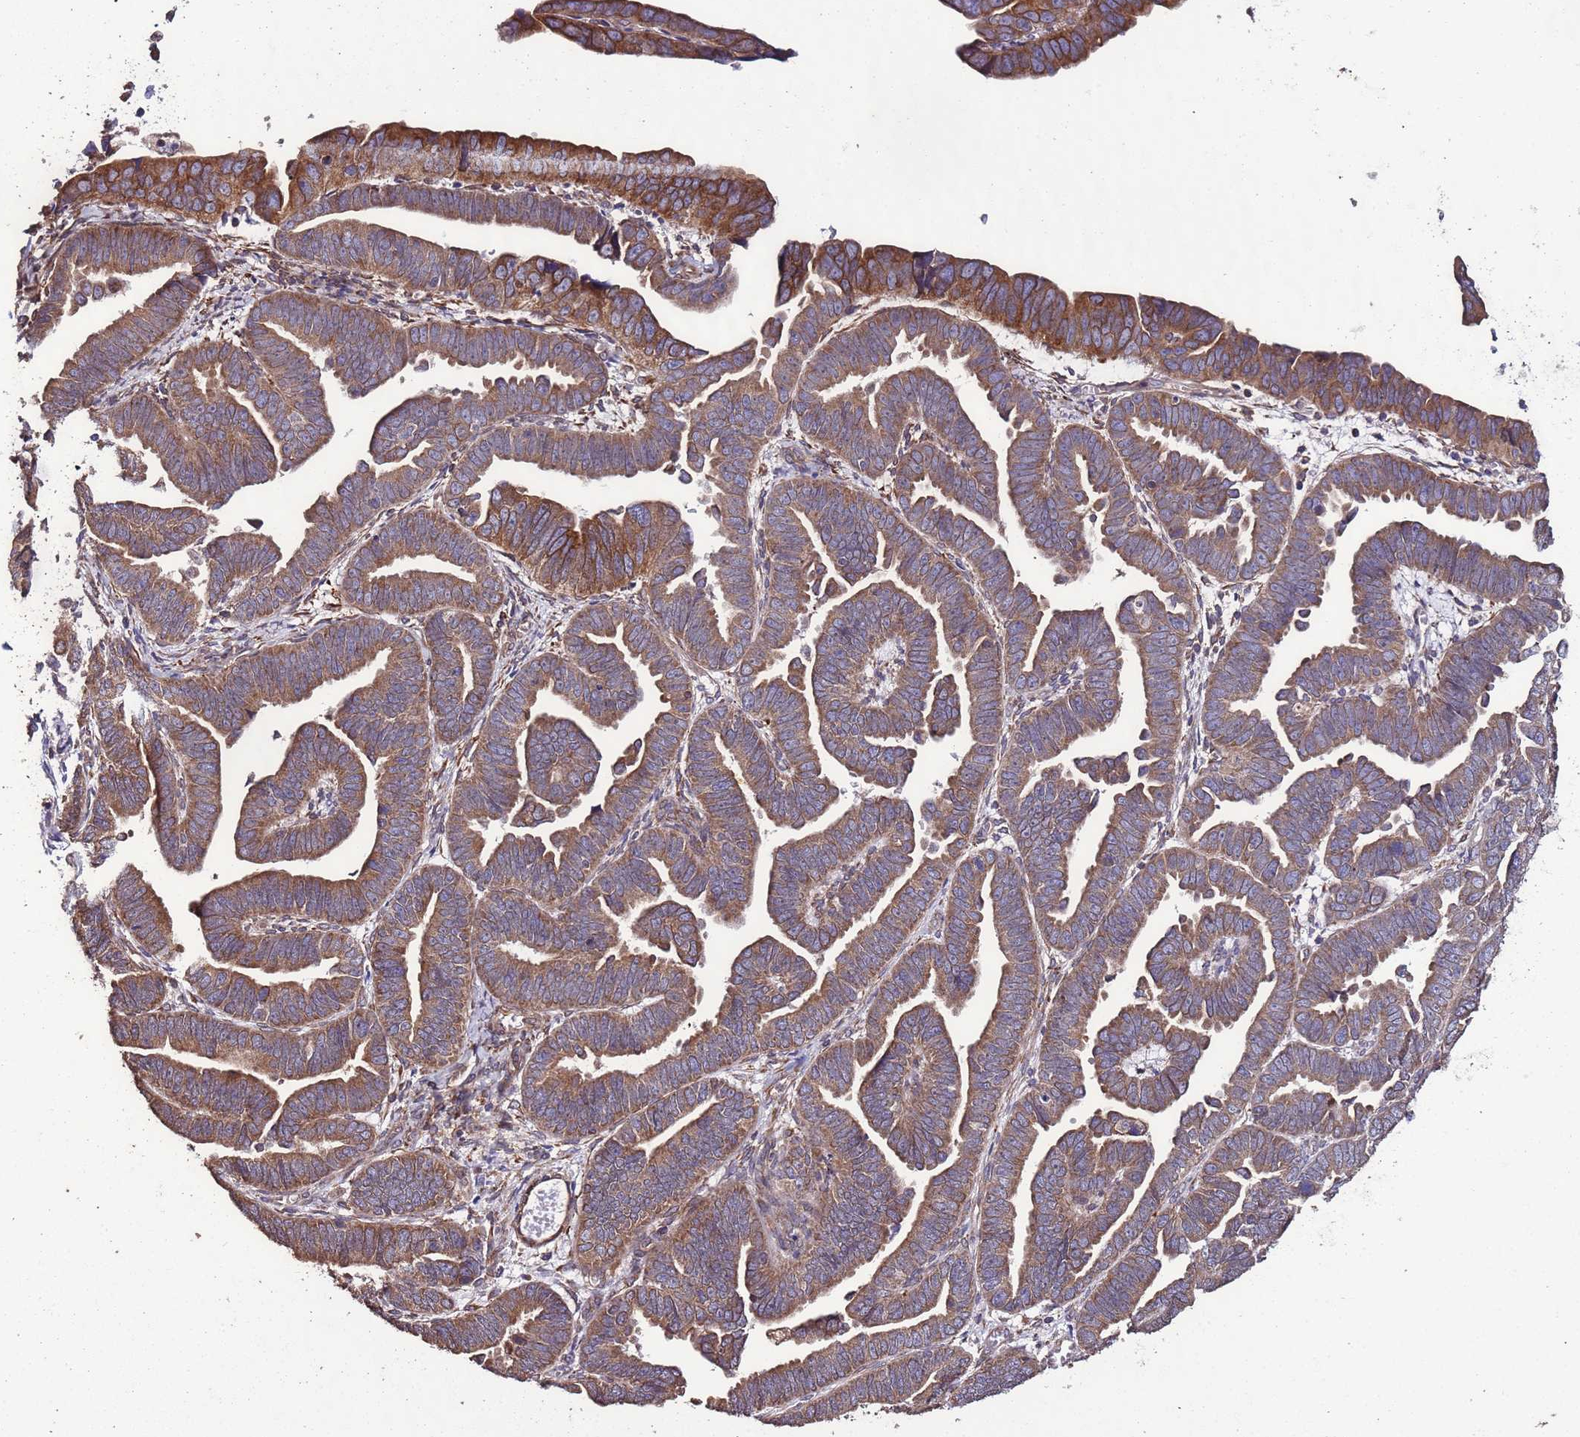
{"staining": {"intensity": "moderate", "quantity": ">75%", "location": "cytoplasmic/membranous"}, "tissue": "endometrial cancer", "cell_type": "Tumor cells", "image_type": "cancer", "snomed": [{"axis": "morphology", "description": "Adenocarcinoma, NOS"}, {"axis": "topography", "description": "Endometrium"}], "caption": "Approximately >75% of tumor cells in human endometrial adenocarcinoma show moderate cytoplasmic/membranous protein positivity as visualized by brown immunohistochemical staining.", "gene": "SLC41A3", "patient": {"sex": "female", "age": 75}}